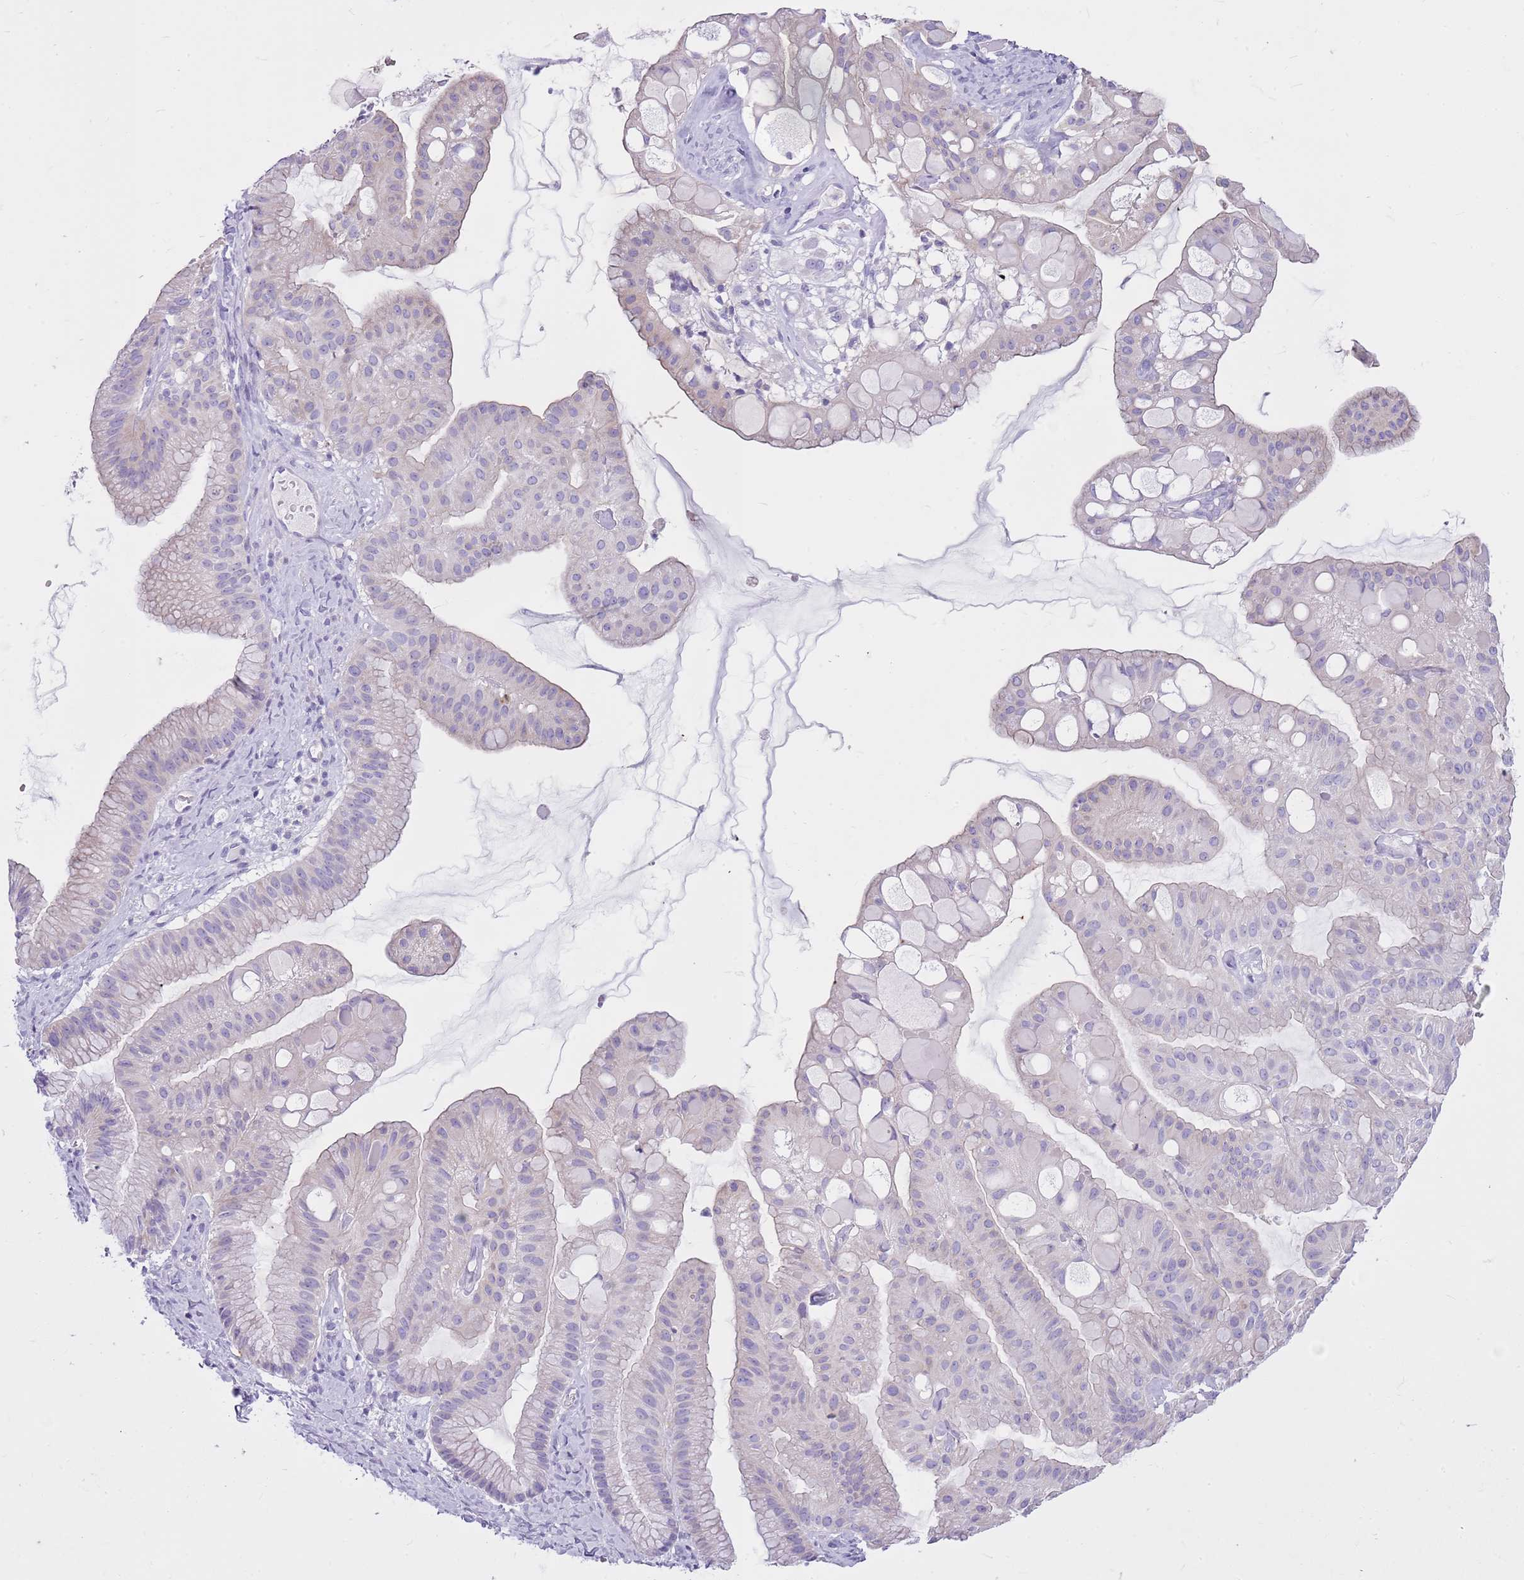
{"staining": {"intensity": "negative", "quantity": "none", "location": "none"}, "tissue": "ovarian cancer", "cell_type": "Tumor cells", "image_type": "cancer", "snomed": [{"axis": "morphology", "description": "Cystadenocarcinoma, mucinous, NOS"}, {"axis": "topography", "description": "Ovary"}], "caption": "Human mucinous cystadenocarcinoma (ovarian) stained for a protein using immunohistochemistry shows no staining in tumor cells.", "gene": "CNPPD1", "patient": {"sex": "female", "age": 61}}